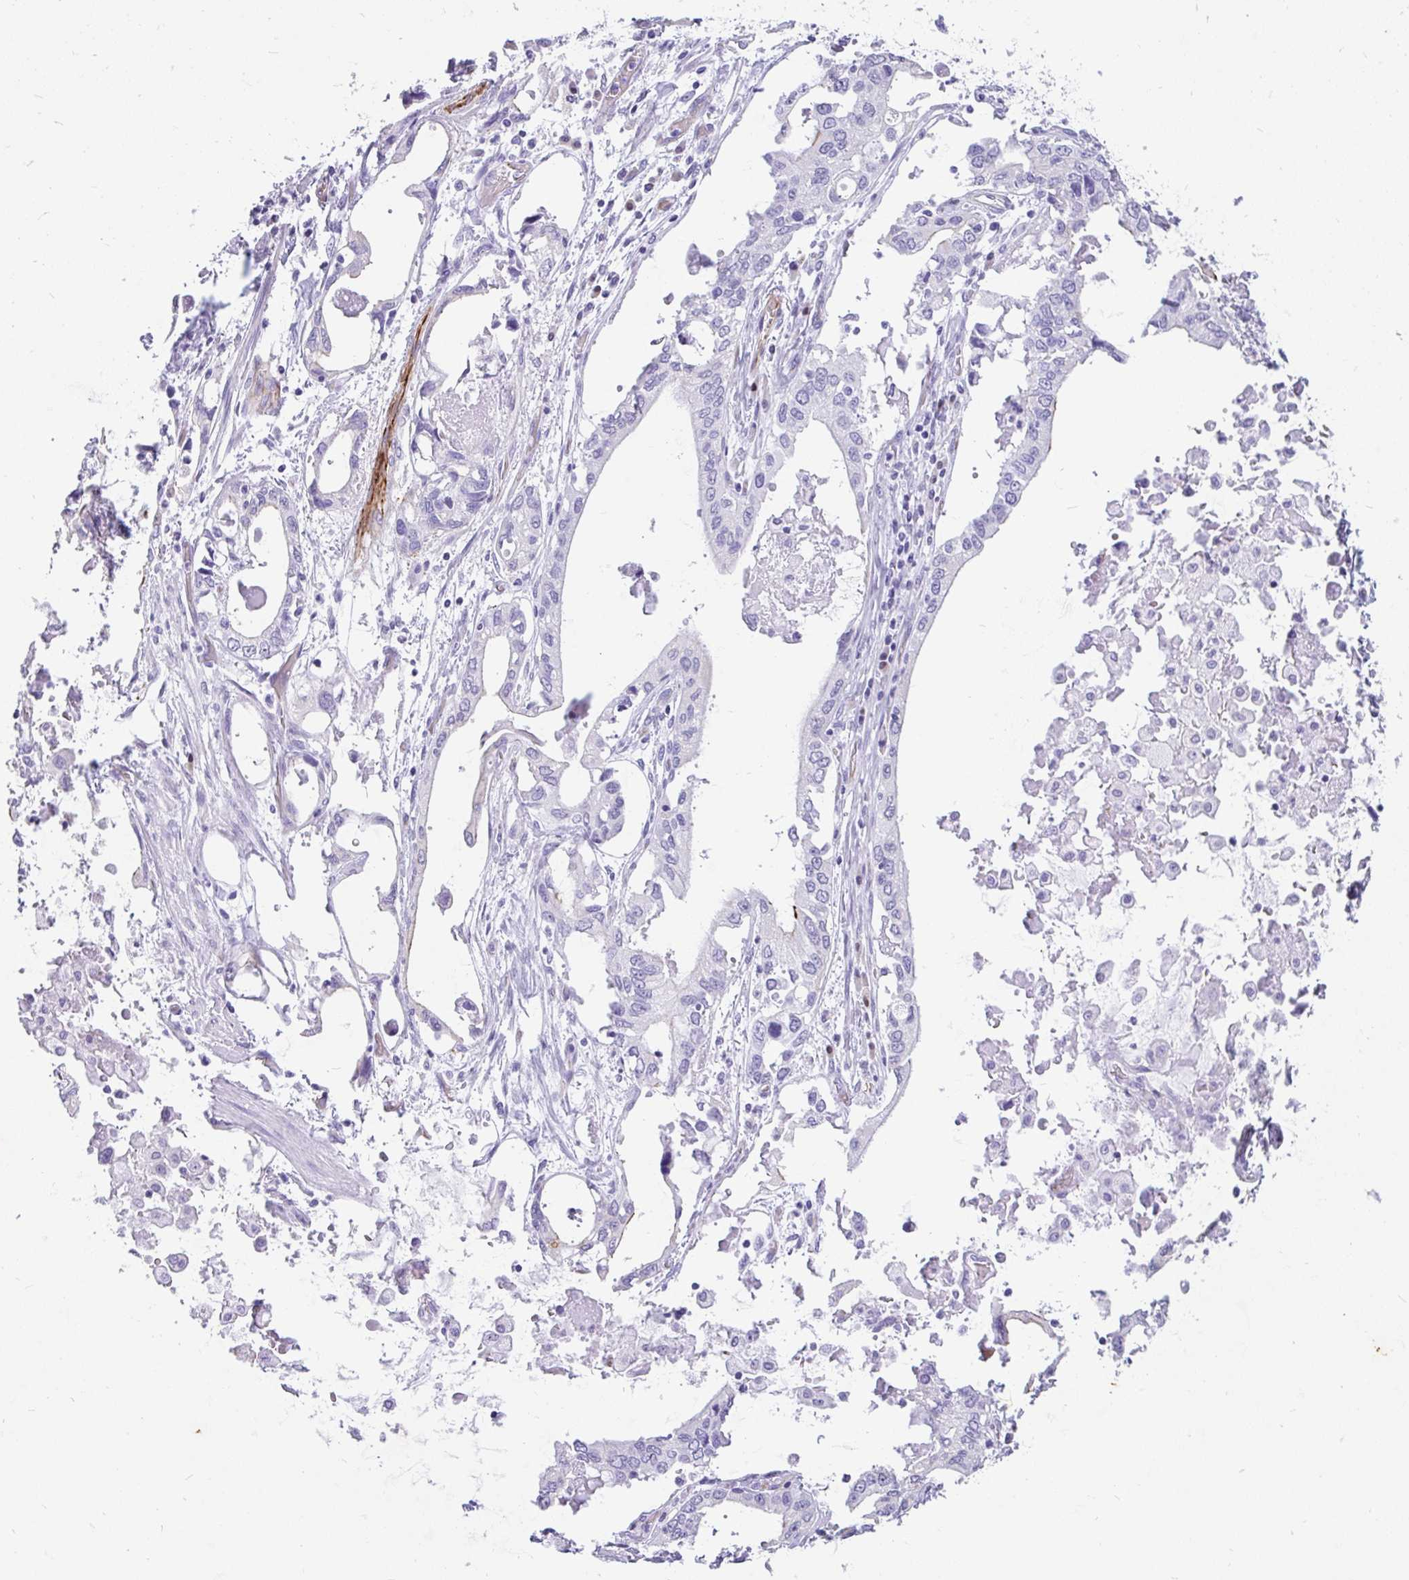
{"staining": {"intensity": "negative", "quantity": "none", "location": "none"}, "tissue": "stomach cancer", "cell_type": "Tumor cells", "image_type": "cancer", "snomed": [{"axis": "morphology", "description": "Adenocarcinoma, NOS"}, {"axis": "topography", "description": "Stomach, upper"}], "caption": "The photomicrograph demonstrates no staining of tumor cells in stomach adenocarcinoma.", "gene": "EML5", "patient": {"sex": "male", "age": 74}}